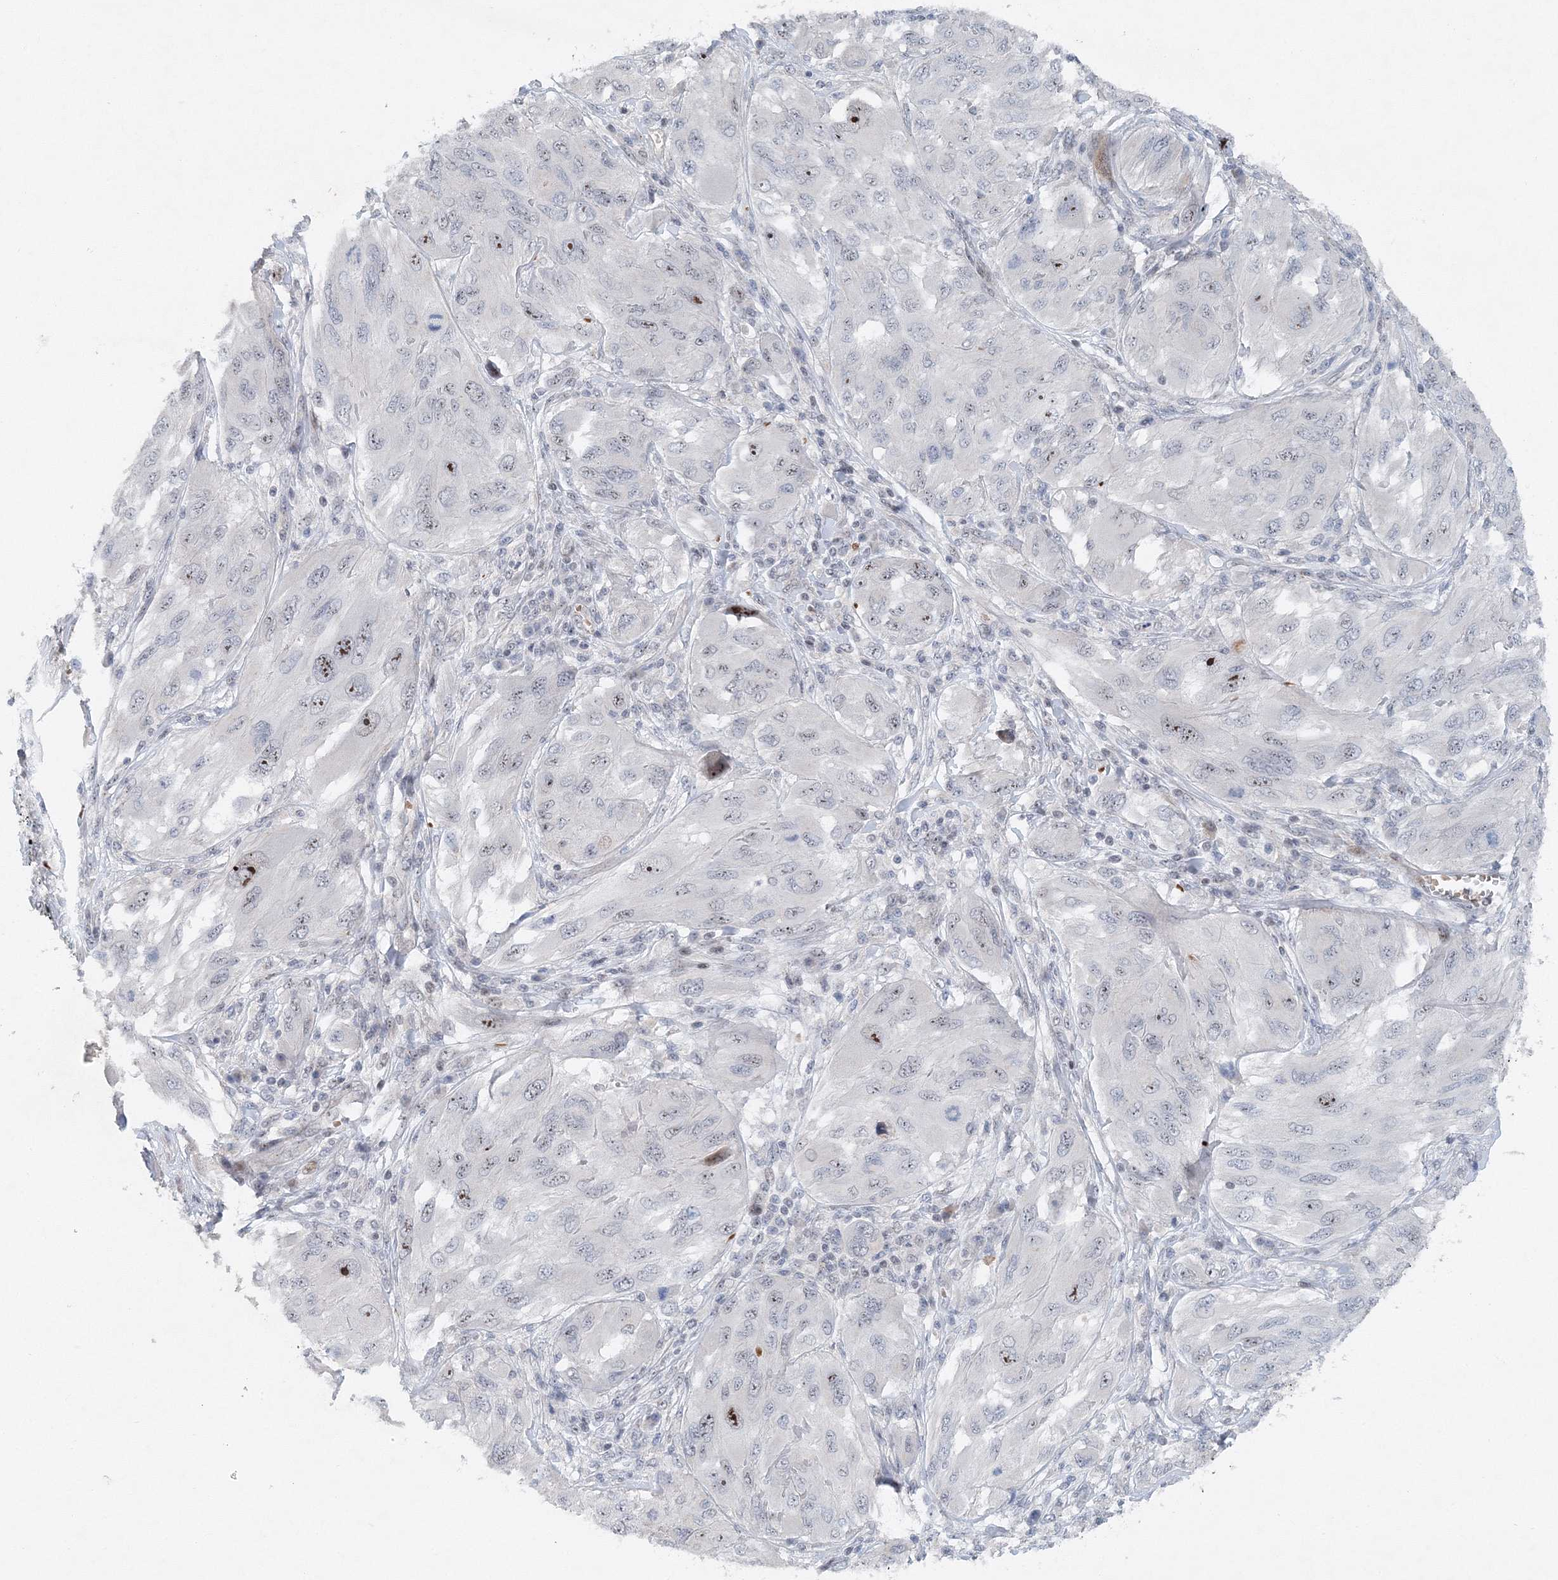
{"staining": {"intensity": "moderate", "quantity": "<25%", "location": "nuclear"}, "tissue": "melanoma", "cell_type": "Tumor cells", "image_type": "cancer", "snomed": [{"axis": "morphology", "description": "Malignant melanoma, NOS"}, {"axis": "topography", "description": "Skin"}], "caption": "Immunohistochemistry (IHC) of melanoma reveals low levels of moderate nuclear expression in about <25% of tumor cells.", "gene": "UIMC1", "patient": {"sex": "female", "age": 91}}